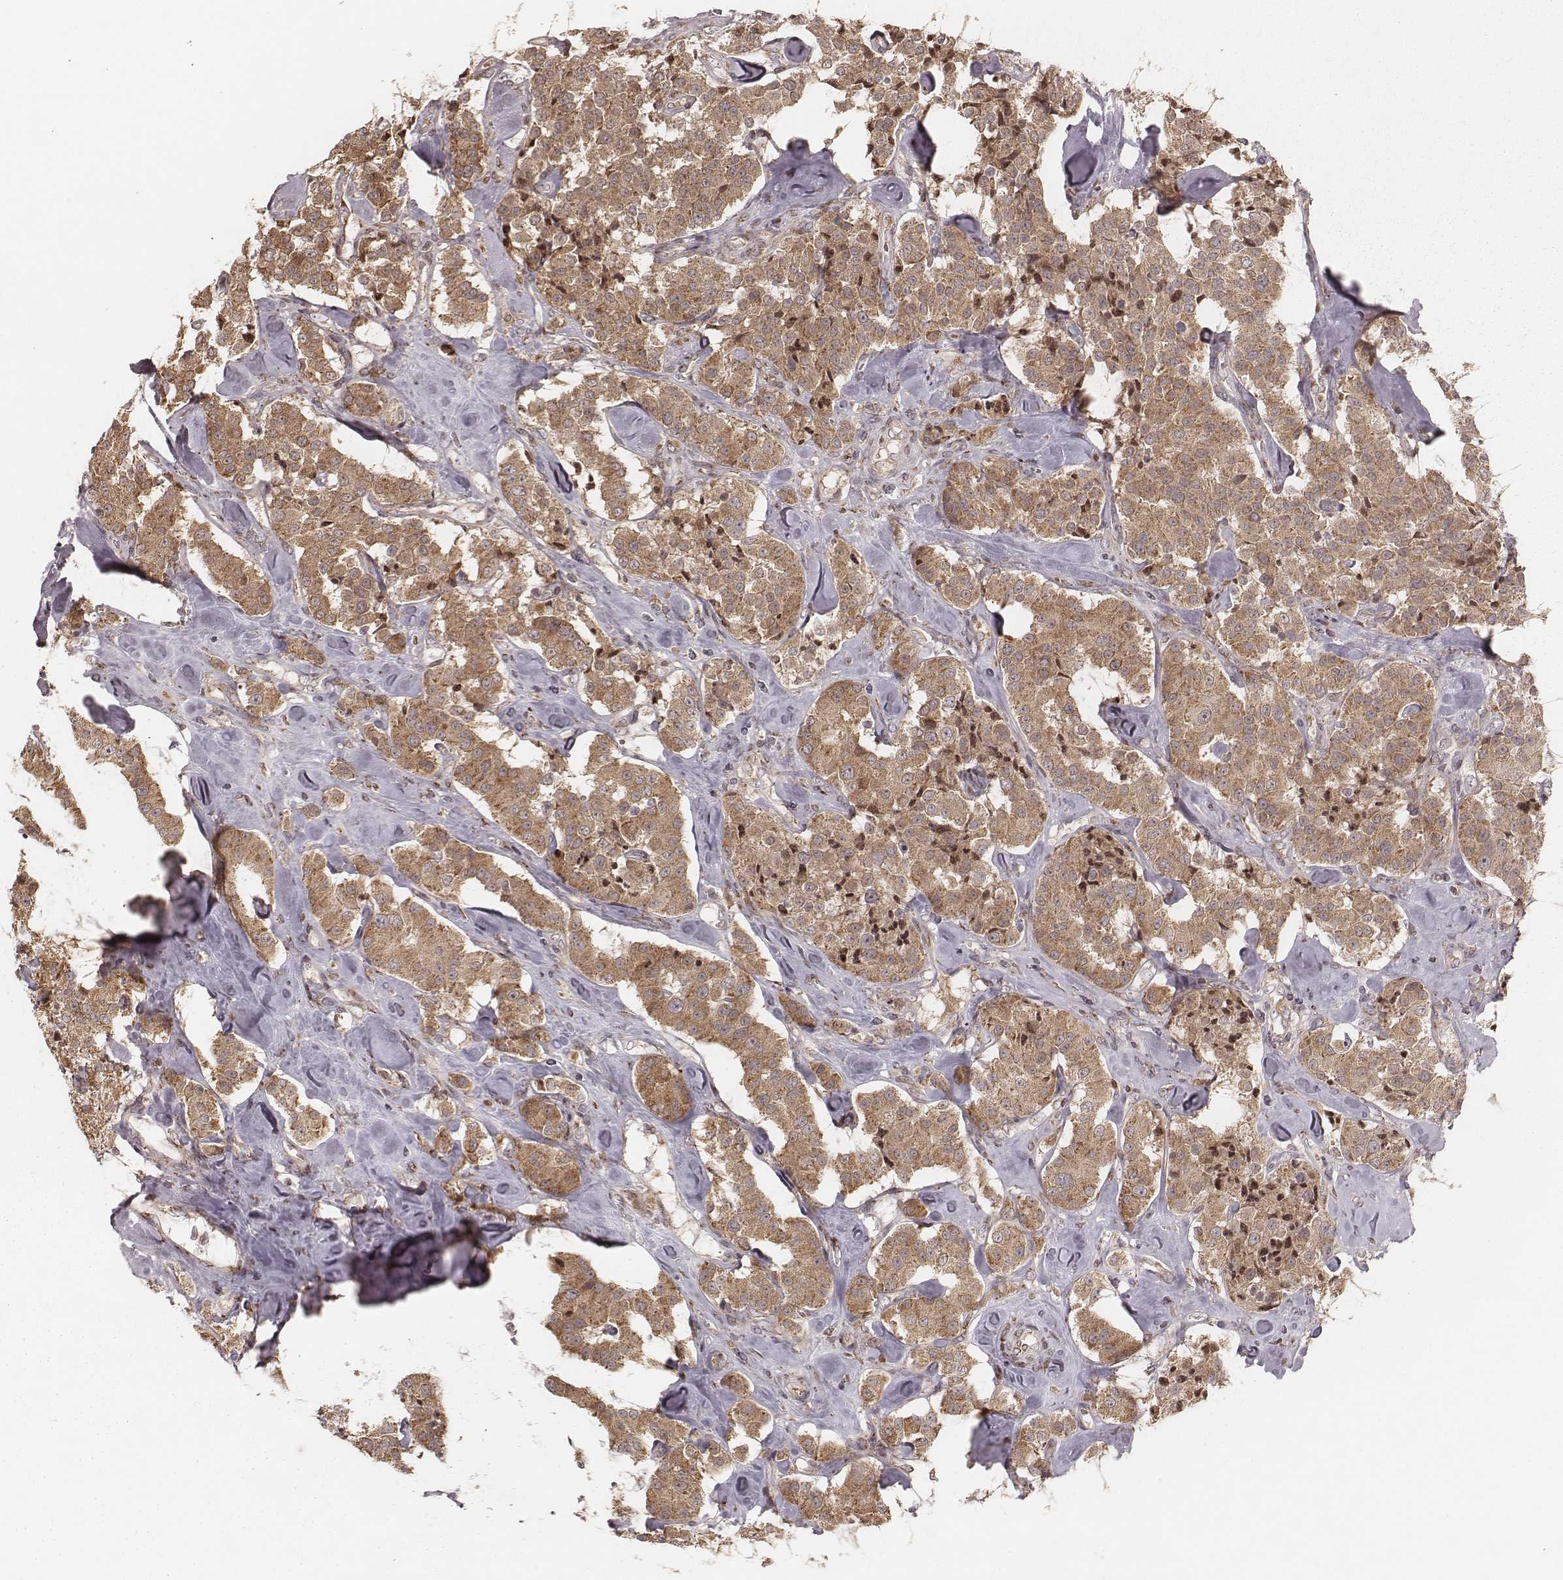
{"staining": {"intensity": "moderate", "quantity": ">75%", "location": "cytoplasmic/membranous"}, "tissue": "carcinoid", "cell_type": "Tumor cells", "image_type": "cancer", "snomed": [{"axis": "morphology", "description": "Carcinoid, malignant, NOS"}, {"axis": "topography", "description": "Pancreas"}], "caption": "Immunohistochemical staining of carcinoid displays medium levels of moderate cytoplasmic/membranous protein positivity in about >75% of tumor cells.", "gene": "MYO19", "patient": {"sex": "male", "age": 41}}